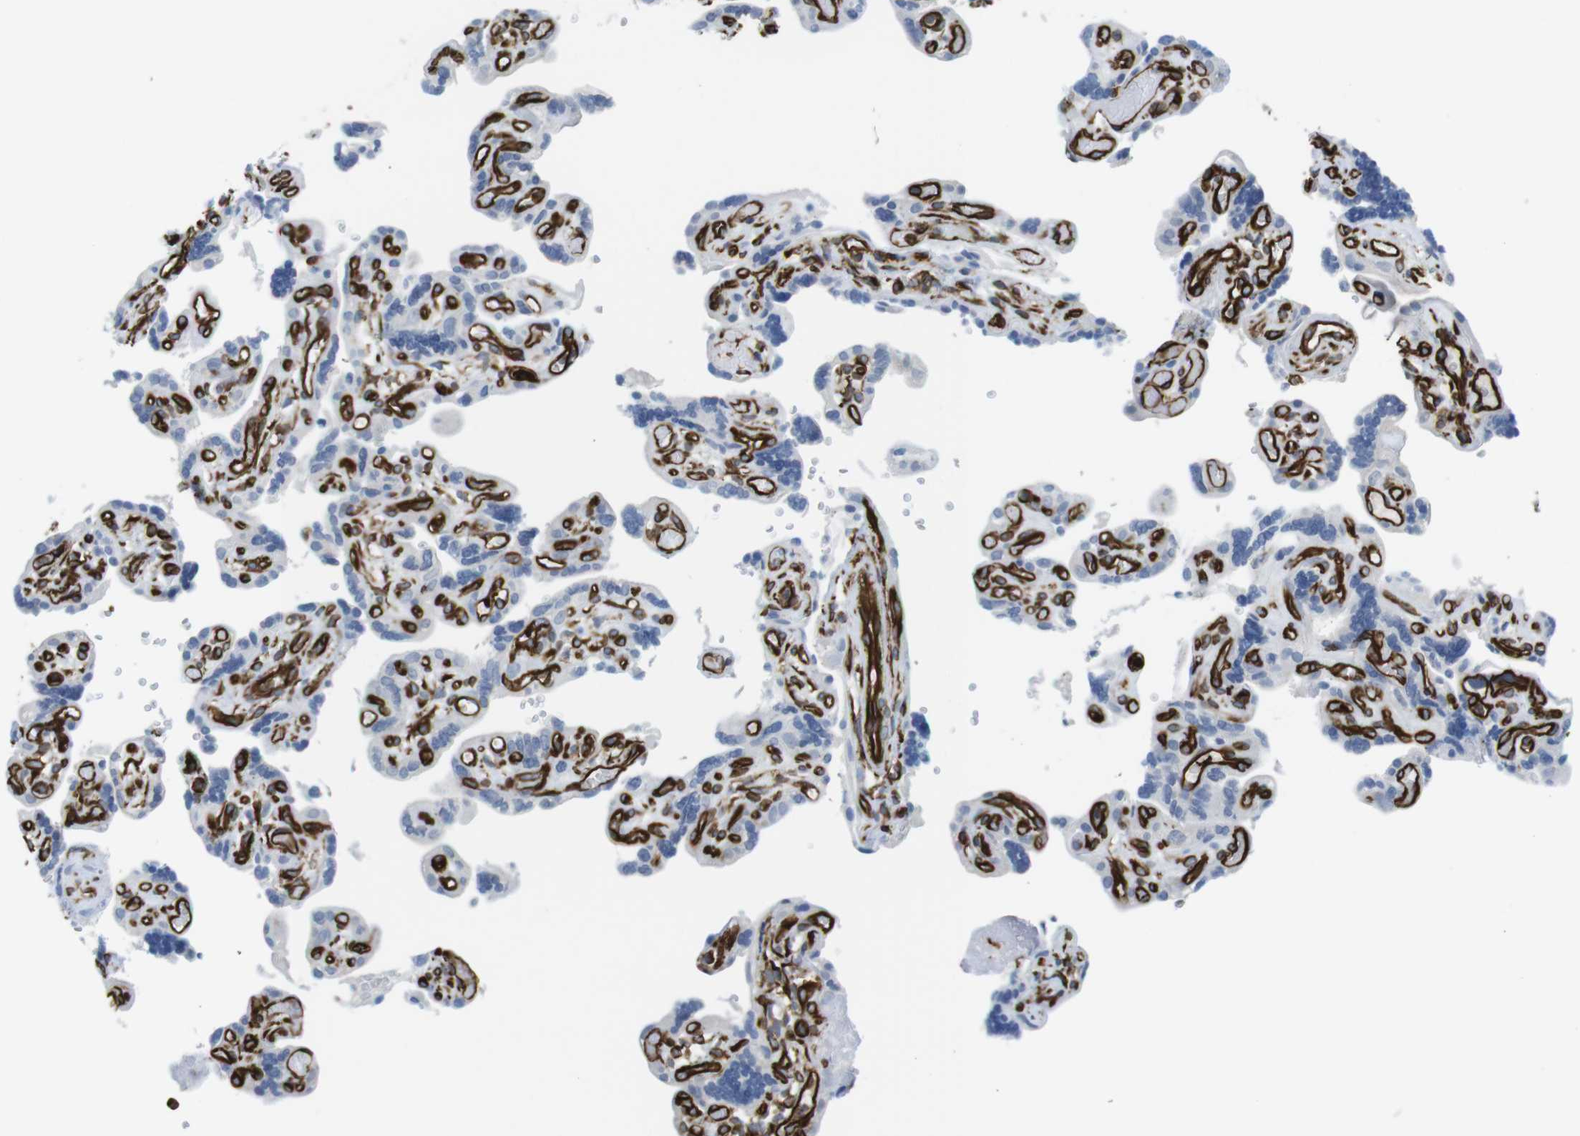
{"staining": {"intensity": "negative", "quantity": "none", "location": "none"}, "tissue": "placenta", "cell_type": "Trophoblastic cells", "image_type": "normal", "snomed": [{"axis": "morphology", "description": "Normal tissue, NOS"}, {"axis": "topography", "description": "Placenta"}], "caption": "IHC photomicrograph of benign placenta: placenta stained with DAB (3,3'-diaminobenzidine) shows no significant protein staining in trophoblastic cells.", "gene": "RALGPS1", "patient": {"sex": "female", "age": 30}}